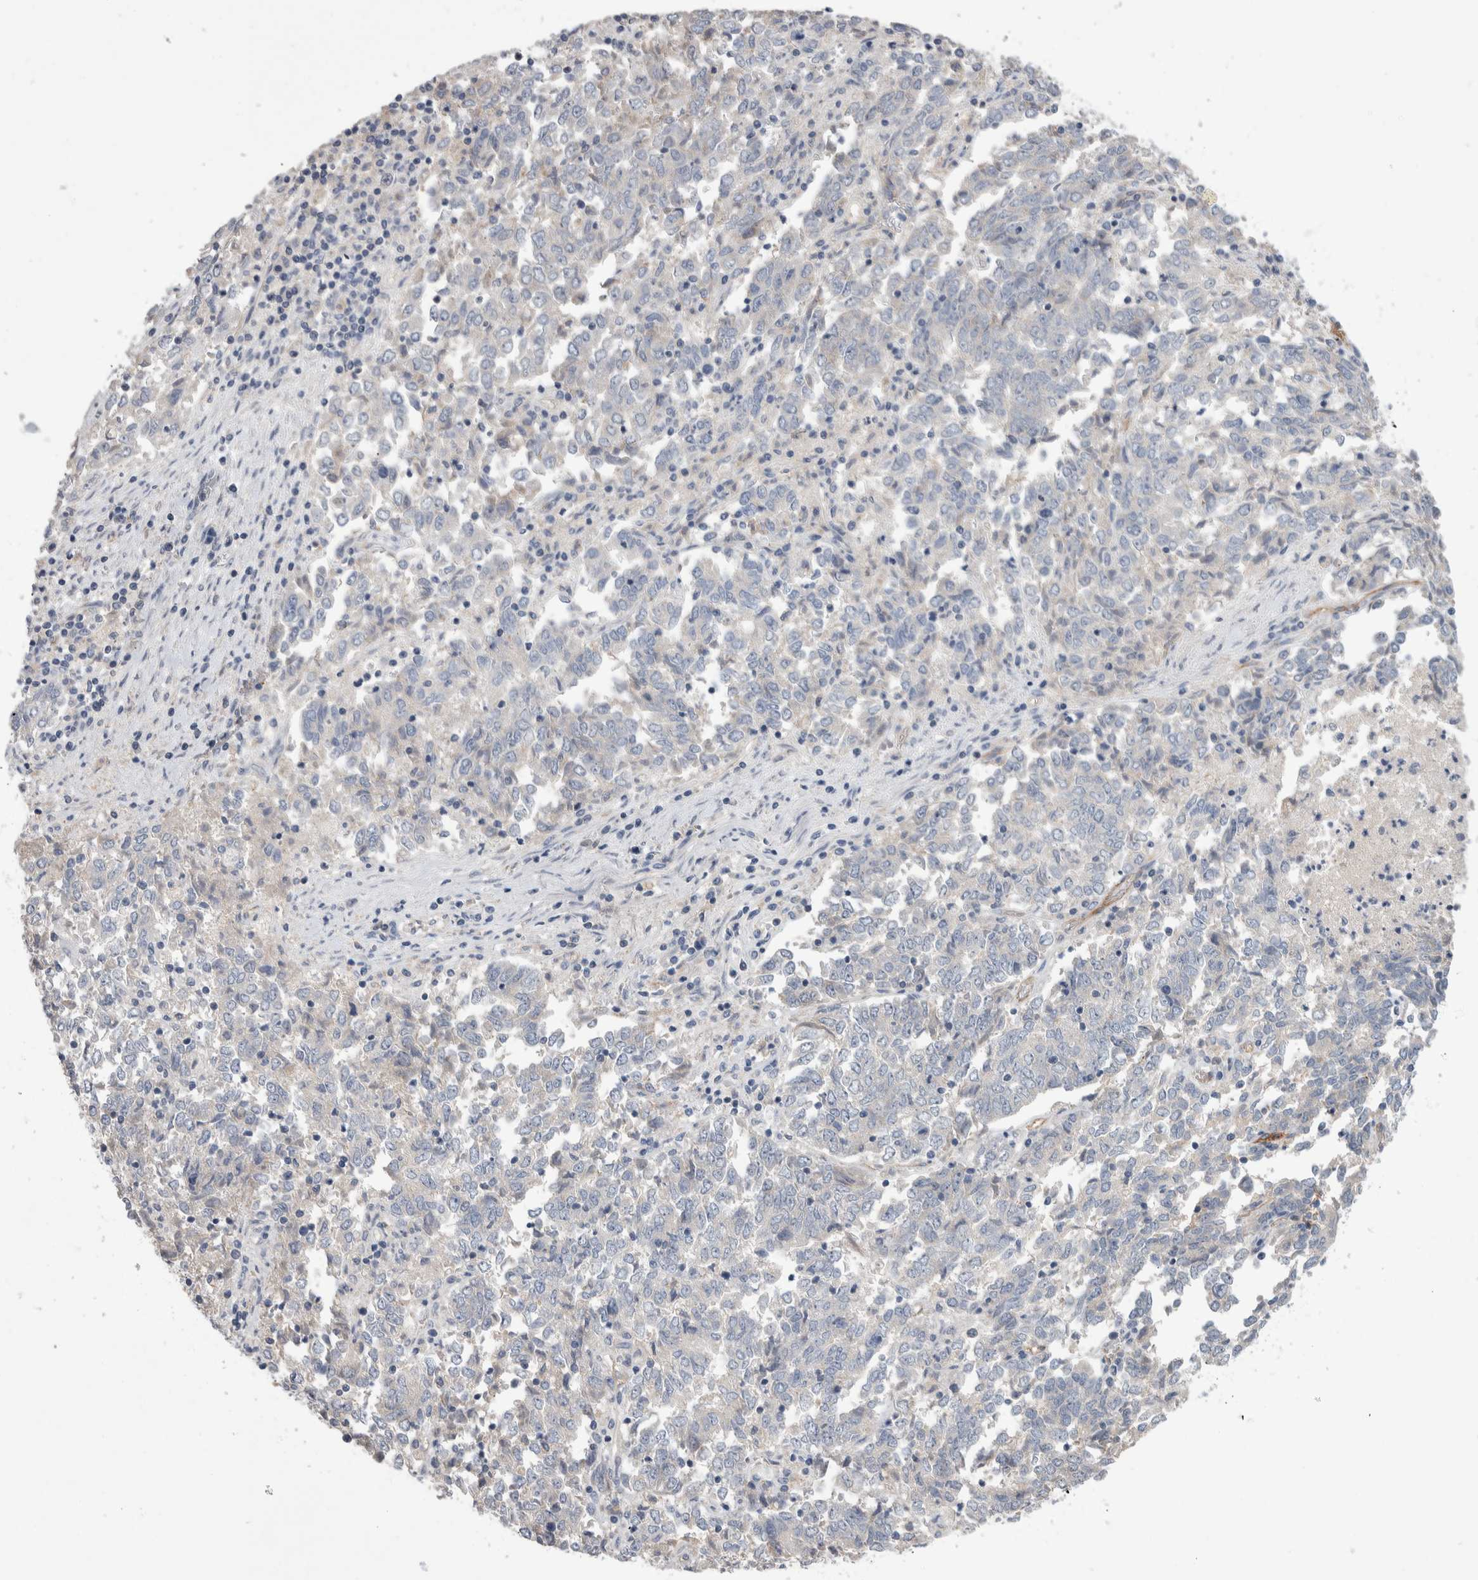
{"staining": {"intensity": "negative", "quantity": "none", "location": "none"}, "tissue": "endometrial cancer", "cell_type": "Tumor cells", "image_type": "cancer", "snomed": [{"axis": "morphology", "description": "Adenocarcinoma, NOS"}, {"axis": "topography", "description": "Endometrium"}], "caption": "Endometrial adenocarcinoma was stained to show a protein in brown. There is no significant expression in tumor cells.", "gene": "CEP131", "patient": {"sex": "female", "age": 80}}